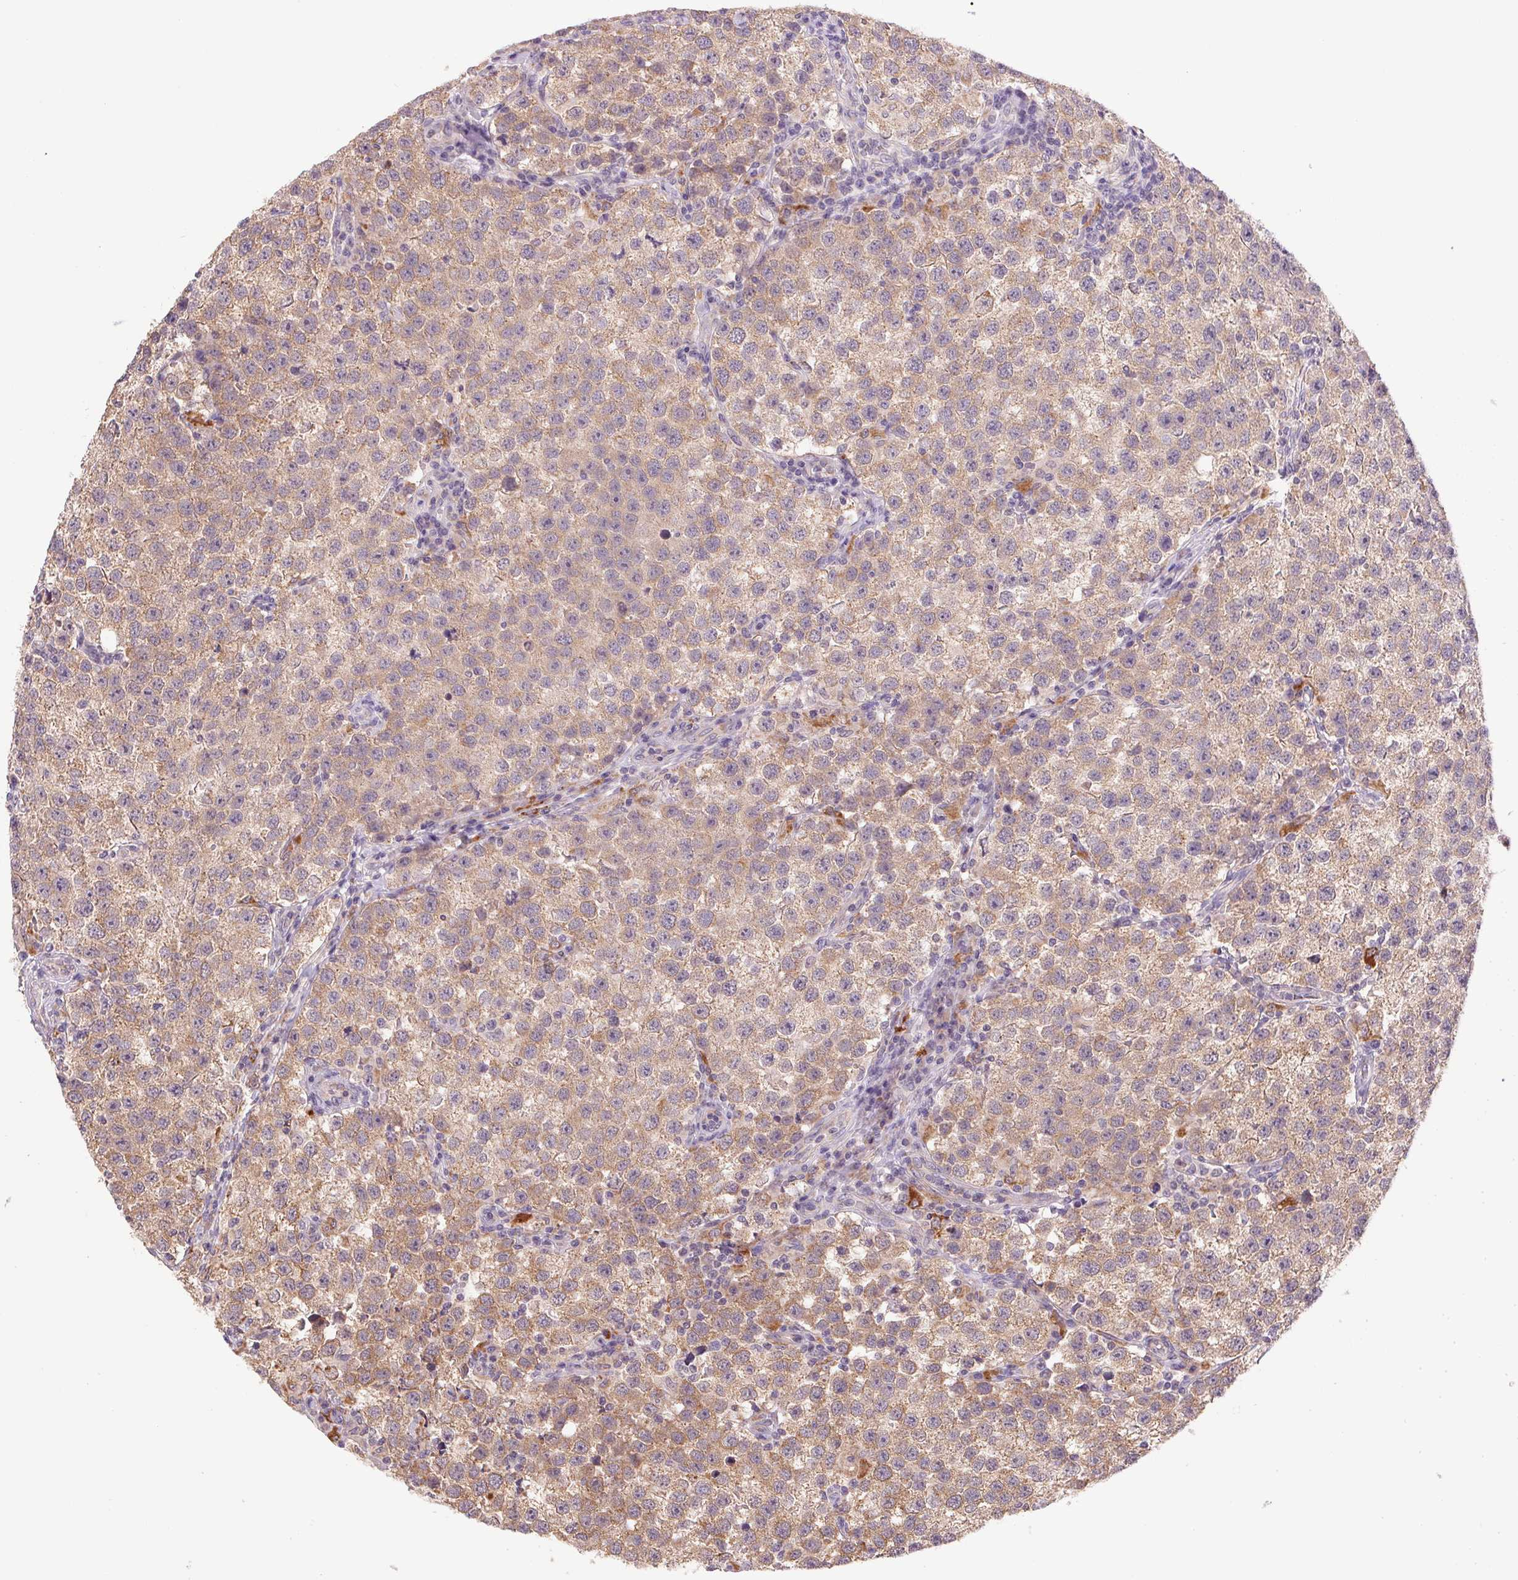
{"staining": {"intensity": "weak", "quantity": ">75%", "location": "cytoplasmic/membranous"}, "tissue": "testis cancer", "cell_type": "Tumor cells", "image_type": "cancer", "snomed": [{"axis": "morphology", "description": "Seminoma, NOS"}, {"axis": "topography", "description": "Testis"}], "caption": "IHC photomicrograph of neoplastic tissue: seminoma (testis) stained using immunohistochemistry demonstrates low levels of weak protein expression localized specifically in the cytoplasmic/membranous of tumor cells, appearing as a cytoplasmic/membranous brown color.", "gene": "ADH5", "patient": {"sex": "male", "age": 37}}